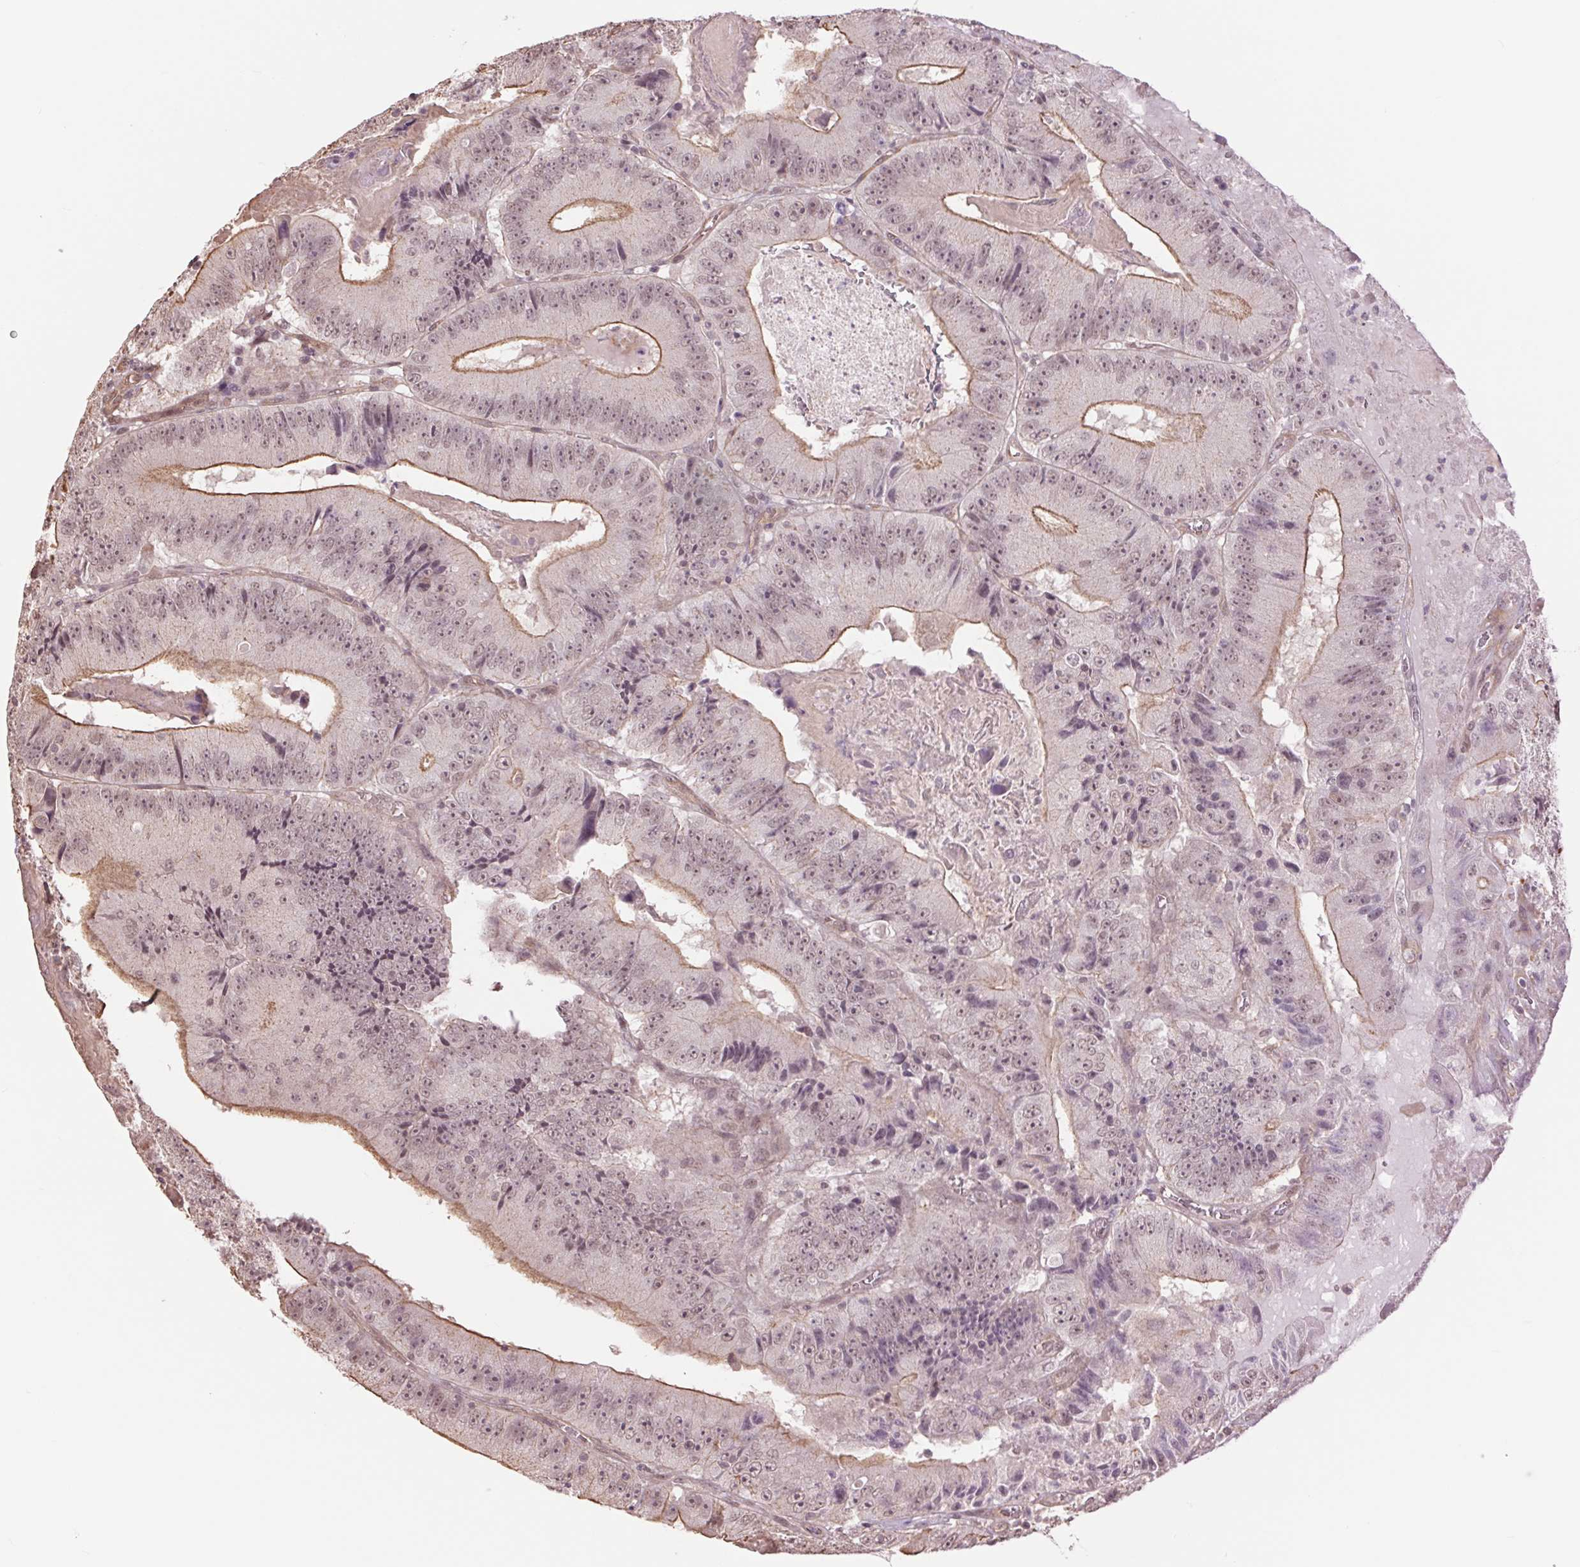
{"staining": {"intensity": "moderate", "quantity": "25%-75%", "location": "cytoplasmic/membranous"}, "tissue": "colorectal cancer", "cell_type": "Tumor cells", "image_type": "cancer", "snomed": [{"axis": "morphology", "description": "Adenocarcinoma, NOS"}, {"axis": "topography", "description": "Colon"}], "caption": "Human colorectal cancer stained with a protein marker displays moderate staining in tumor cells.", "gene": "PALM", "patient": {"sex": "female", "age": 86}}